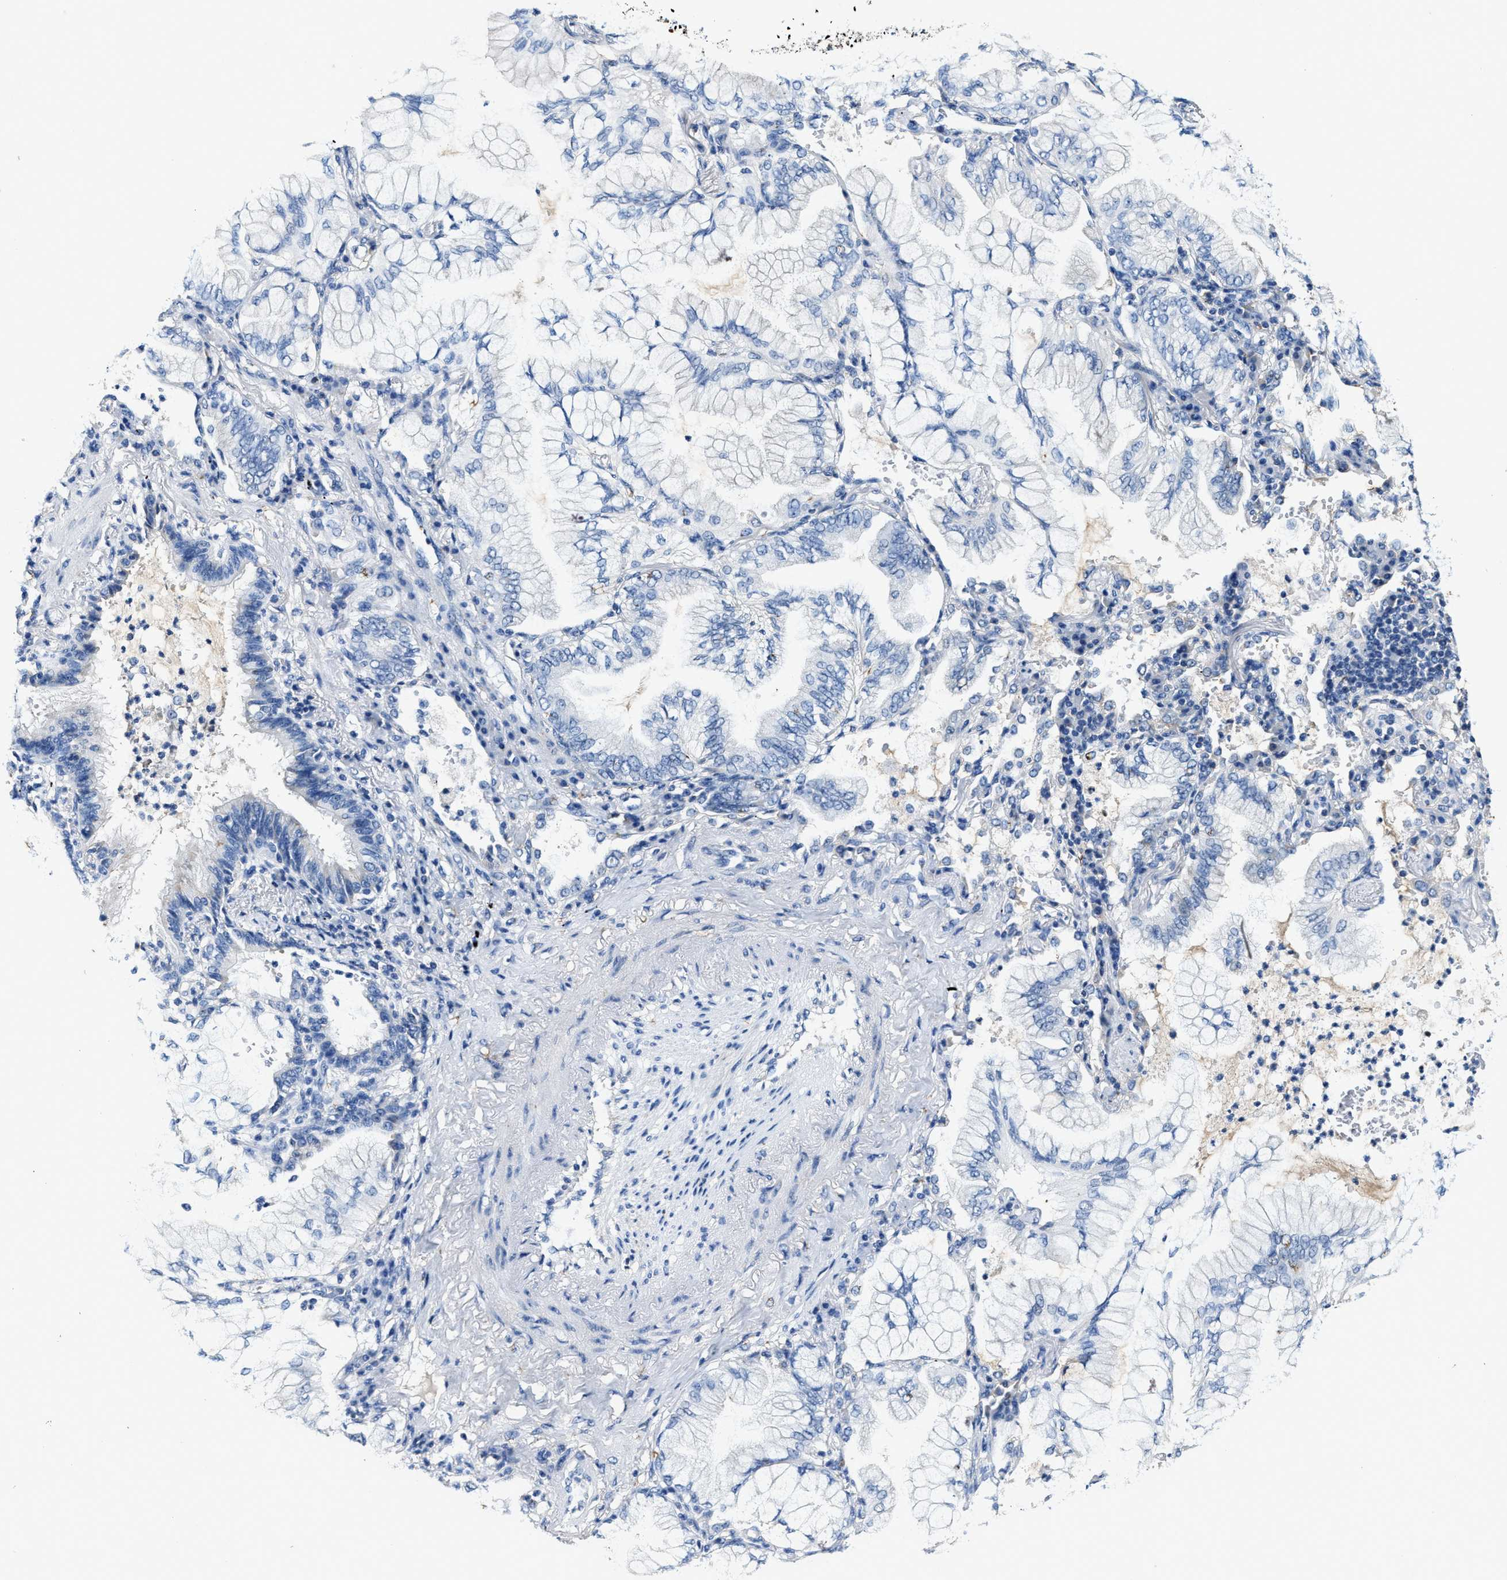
{"staining": {"intensity": "negative", "quantity": "none", "location": "none"}, "tissue": "lung cancer", "cell_type": "Tumor cells", "image_type": "cancer", "snomed": [{"axis": "morphology", "description": "Adenocarcinoma, NOS"}, {"axis": "topography", "description": "Lung"}], "caption": "This is a histopathology image of IHC staining of lung adenocarcinoma, which shows no staining in tumor cells.", "gene": "SLC25A25", "patient": {"sex": "female", "age": 70}}